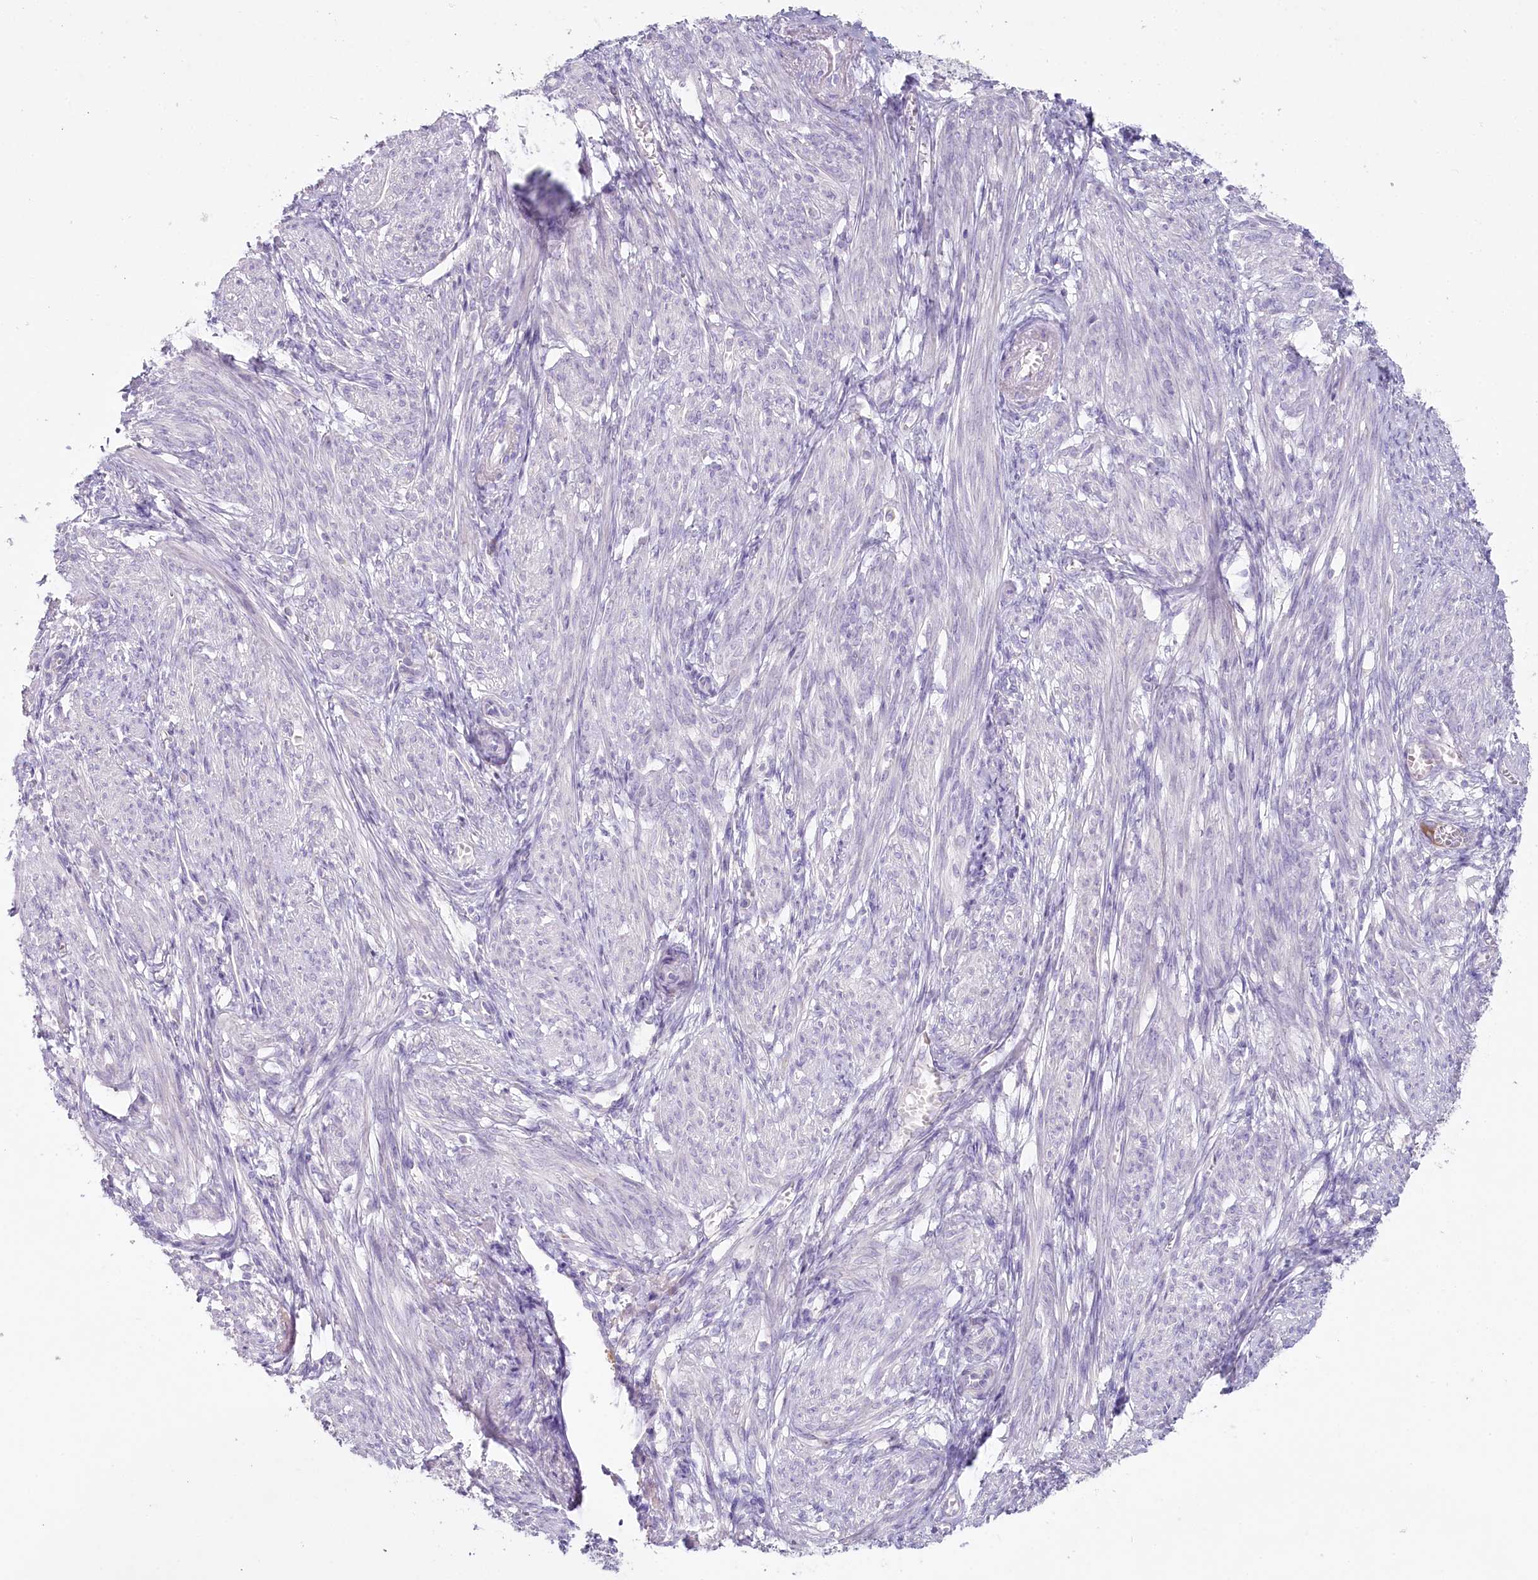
{"staining": {"intensity": "negative", "quantity": "none", "location": "none"}, "tissue": "smooth muscle", "cell_type": "Smooth muscle cells", "image_type": "normal", "snomed": [{"axis": "morphology", "description": "Normal tissue, NOS"}, {"axis": "topography", "description": "Smooth muscle"}], "caption": "Smooth muscle cells show no significant positivity in normal smooth muscle. (DAB (3,3'-diaminobenzidine) immunohistochemistry, high magnification).", "gene": "HPD", "patient": {"sex": "female", "age": 39}}